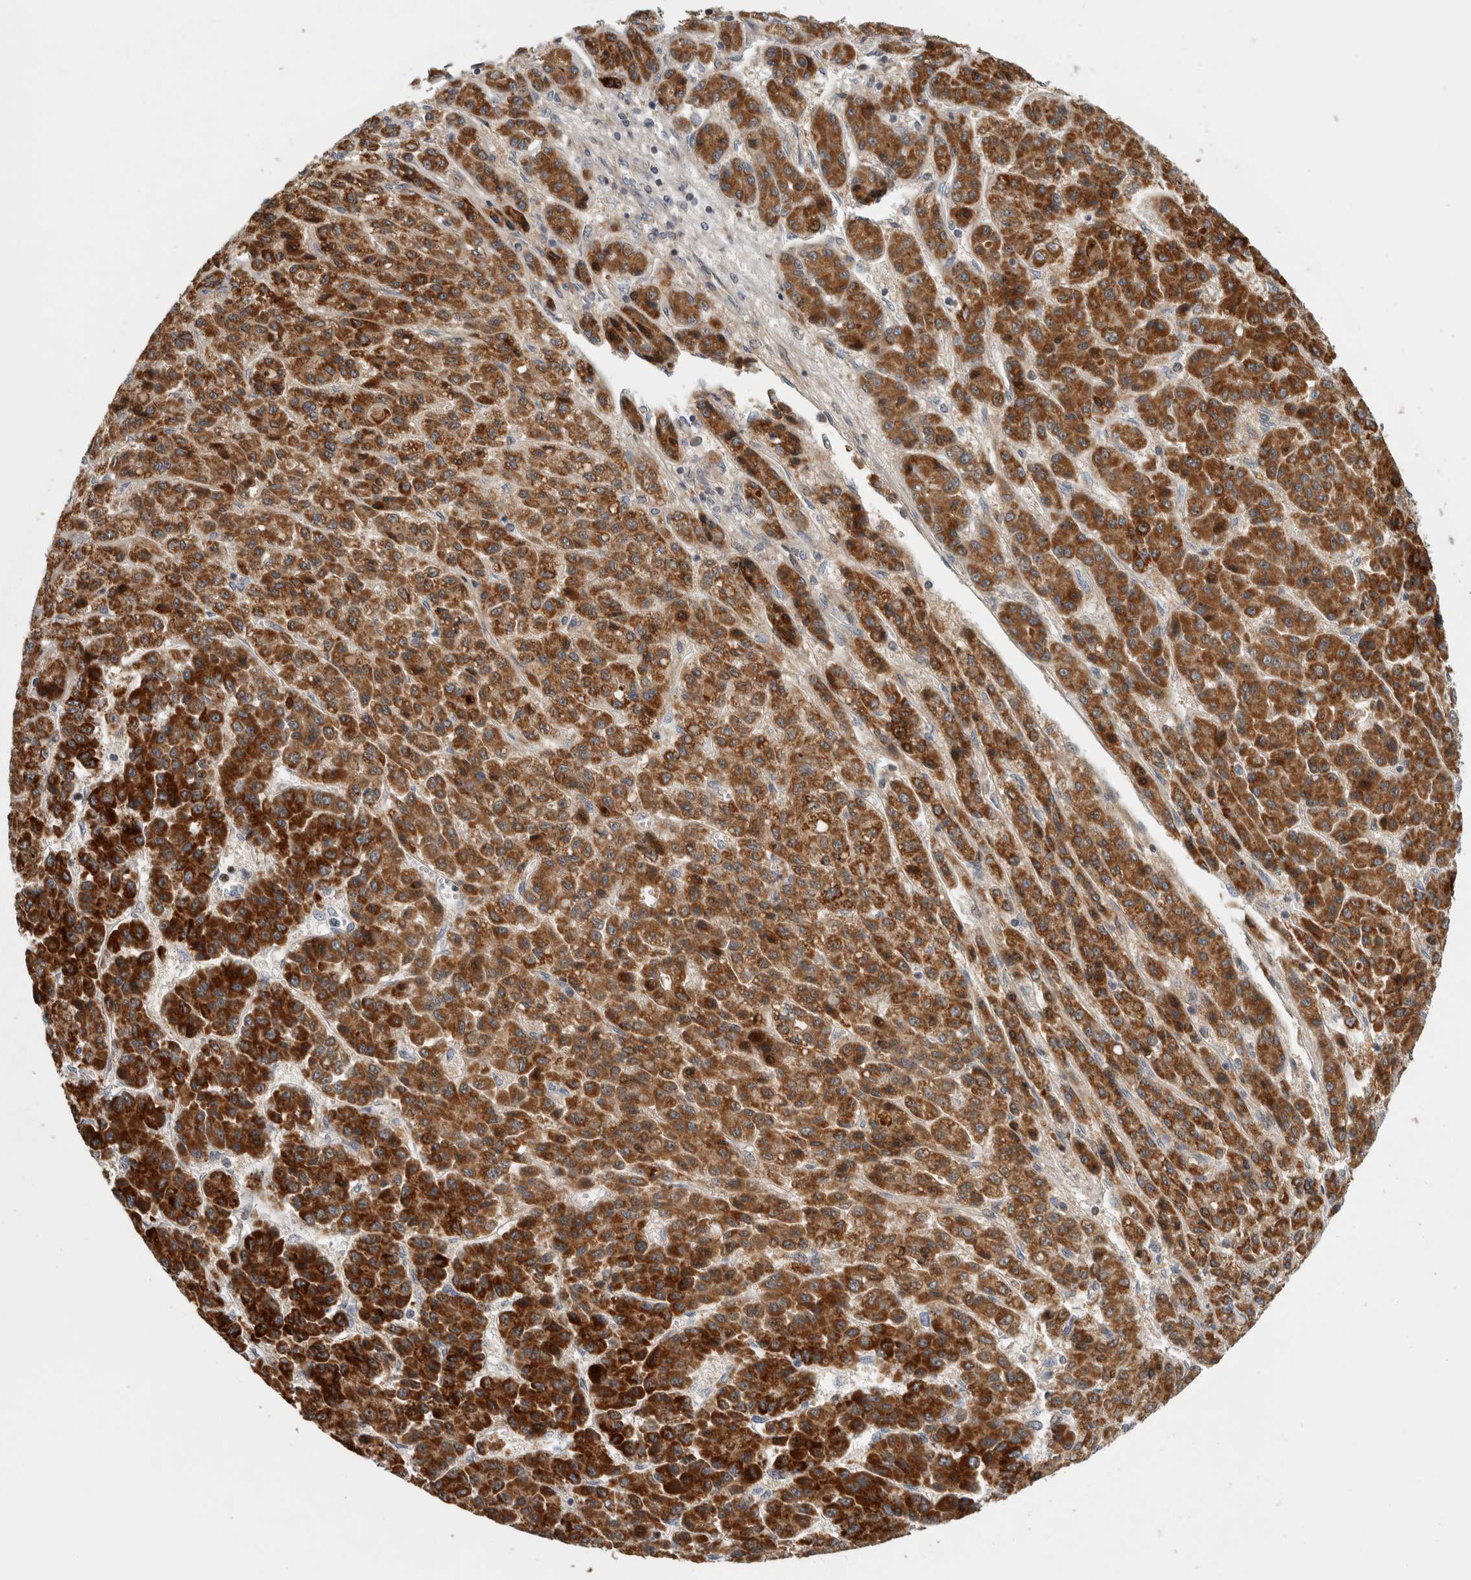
{"staining": {"intensity": "strong", "quantity": ">75%", "location": "cytoplasmic/membranous"}, "tissue": "liver cancer", "cell_type": "Tumor cells", "image_type": "cancer", "snomed": [{"axis": "morphology", "description": "Carcinoma, Hepatocellular, NOS"}, {"axis": "topography", "description": "Liver"}], "caption": "High-power microscopy captured an immunohistochemistry micrograph of liver hepatocellular carcinoma, revealing strong cytoplasmic/membranous positivity in about >75% of tumor cells. The staining was performed using DAB to visualize the protein expression in brown, while the nuclei were stained in blue with hematoxylin (Magnification: 20x).", "gene": "RBM48", "patient": {"sex": "male", "age": 70}}